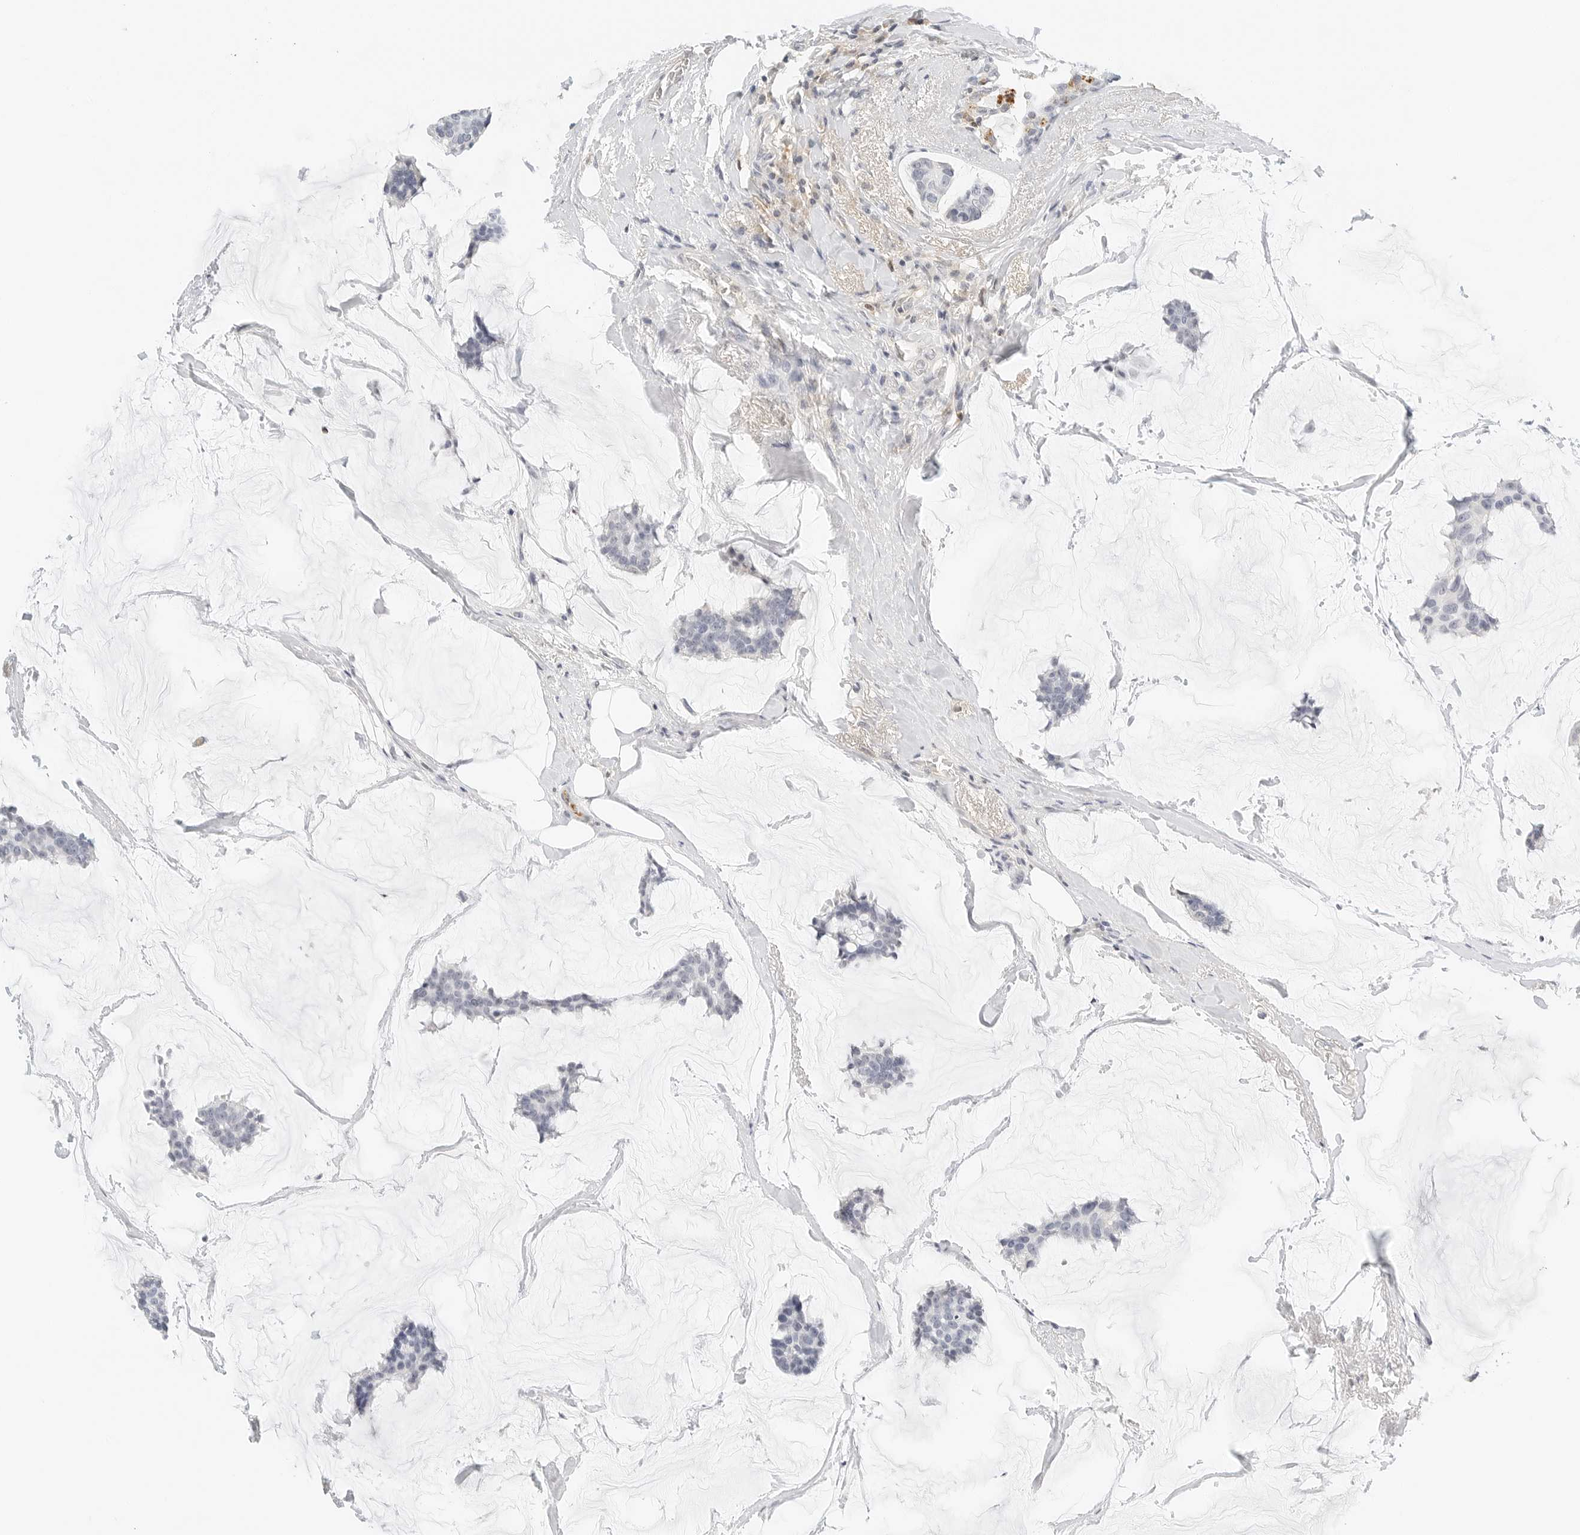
{"staining": {"intensity": "negative", "quantity": "none", "location": "none"}, "tissue": "breast cancer", "cell_type": "Tumor cells", "image_type": "cancer", "snomed": [{"axis": "morphology", "description": "Duct carcinoma"}, {"axis": "topography", "description": "Breast"}], "caption": "An image of human breast infiltrating ductal carcinoma is negative for staining in tumor cells.", "gene": "PKDCC", "patient": {"sex": "female", "age": 93}}